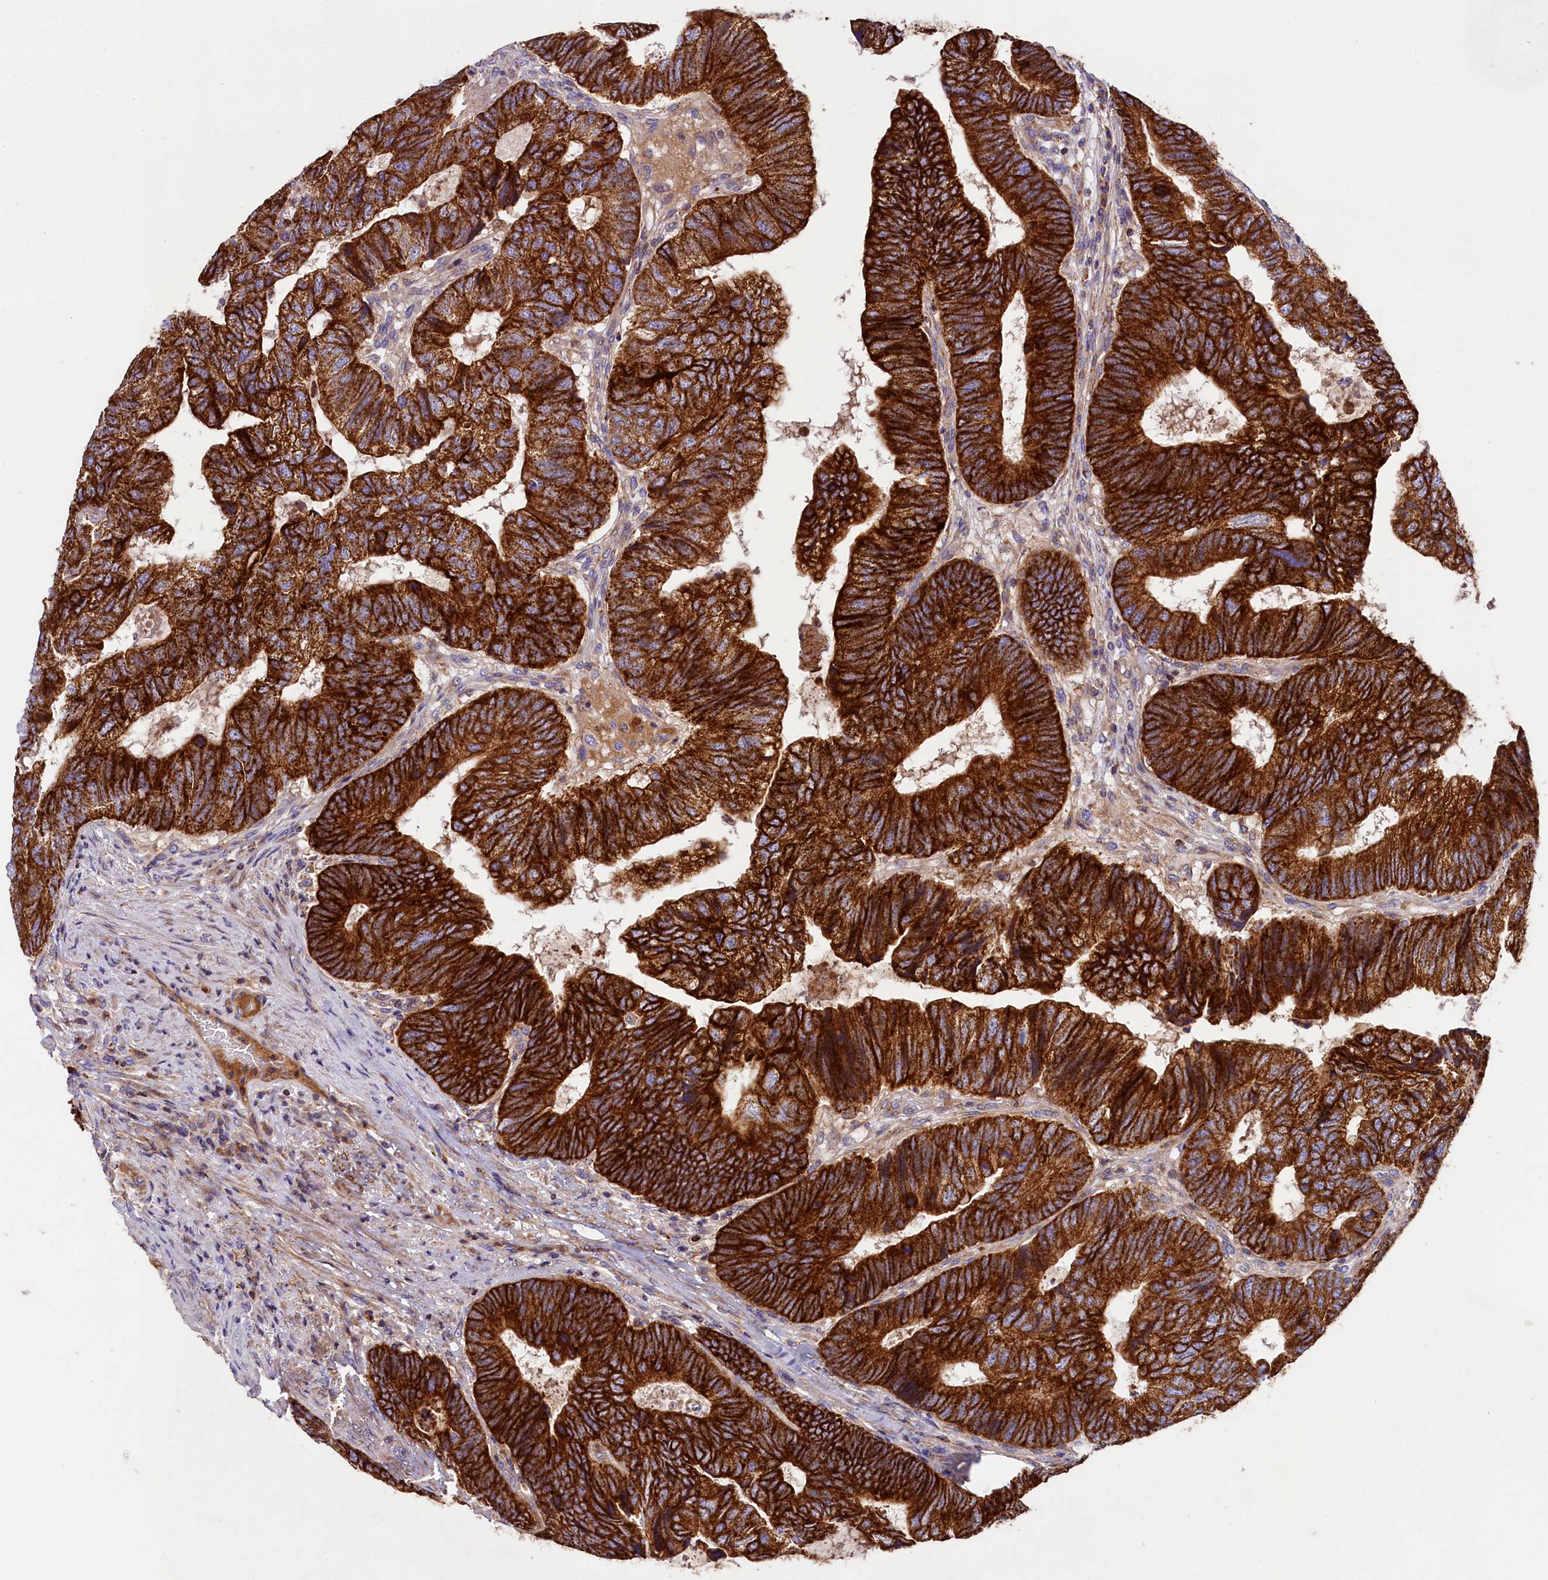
{"staining": {"intensity": "strong", "quantity": ">75%", "location": "cytoplasmic/membranous"}, "tissue": "colorectal cancer", "cell_type": "Tumor cells", "image_type": "cancer", "snomed": [{"axis": "morphology", "description": "Adenocarcinoma, NOS"}, {"axis": "topography", "description": "Colon"}], "caption": "Colorectal cancer (adenocarcinoma) stained with a brown dye demonstrates strong cytoplasmic/membranous positive staining in about >75% of tumor cells.", "gene": "CLYBL", "patient": {"sex": "female", "age": 67}}